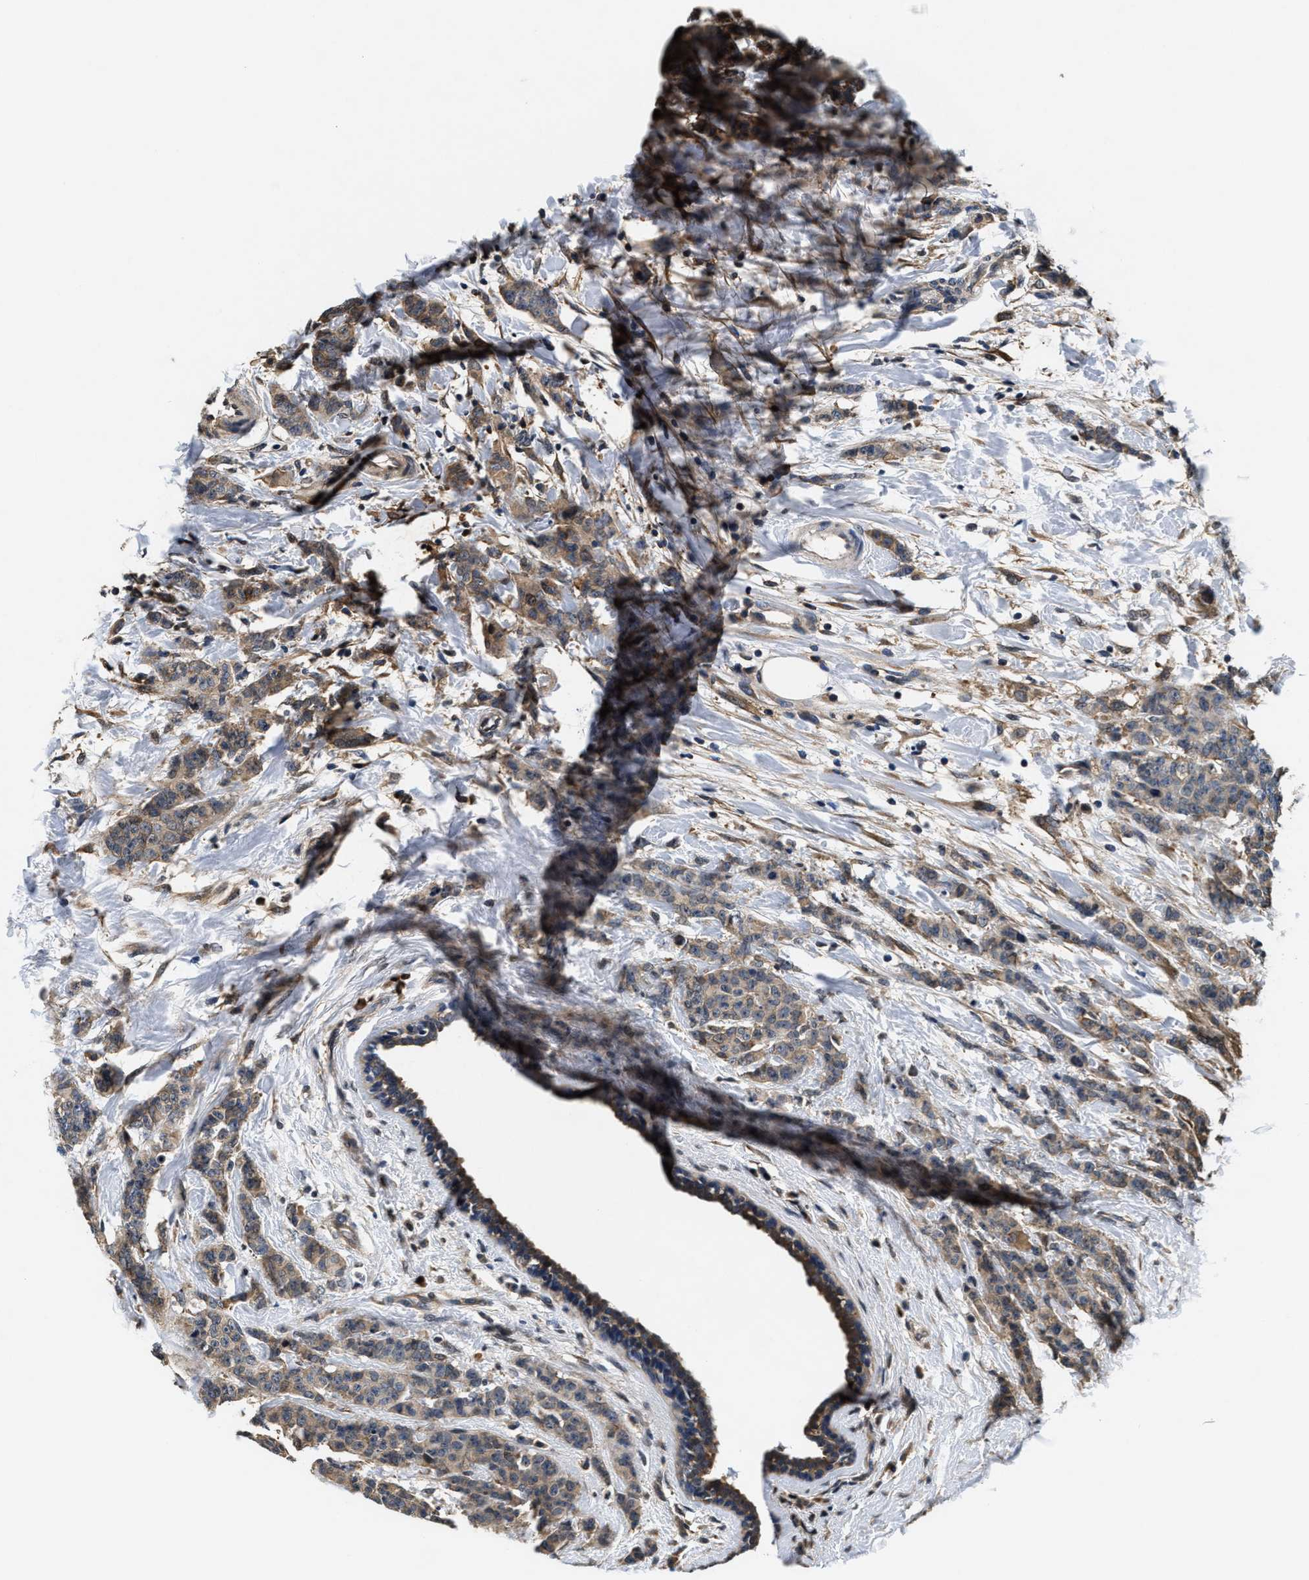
{"staining": {"intensity": "weak", "quantity": "25%-75%", "location": "cytoplasmic/membranous"}, "tissue": "breast cancer", "cell_type": "Tumor cells", "image_type": "cancer", "snomed": [{"axis": "morphology", "description": "Normal tissue, NOS"}, {"axis": "morphology", "description": "Duct carcinoma"}, {"axis": "topography", "description": "Breast"}], "caption": "High-power microscopy captured an immunohistochemistry photomicrograph of breast cancer, revealing weak cytoplasmic/membranous positivity in about 25%-75% of tumor cells.", "gene": "PHPT1", "patient": {"sex": "female", "age": 40}}